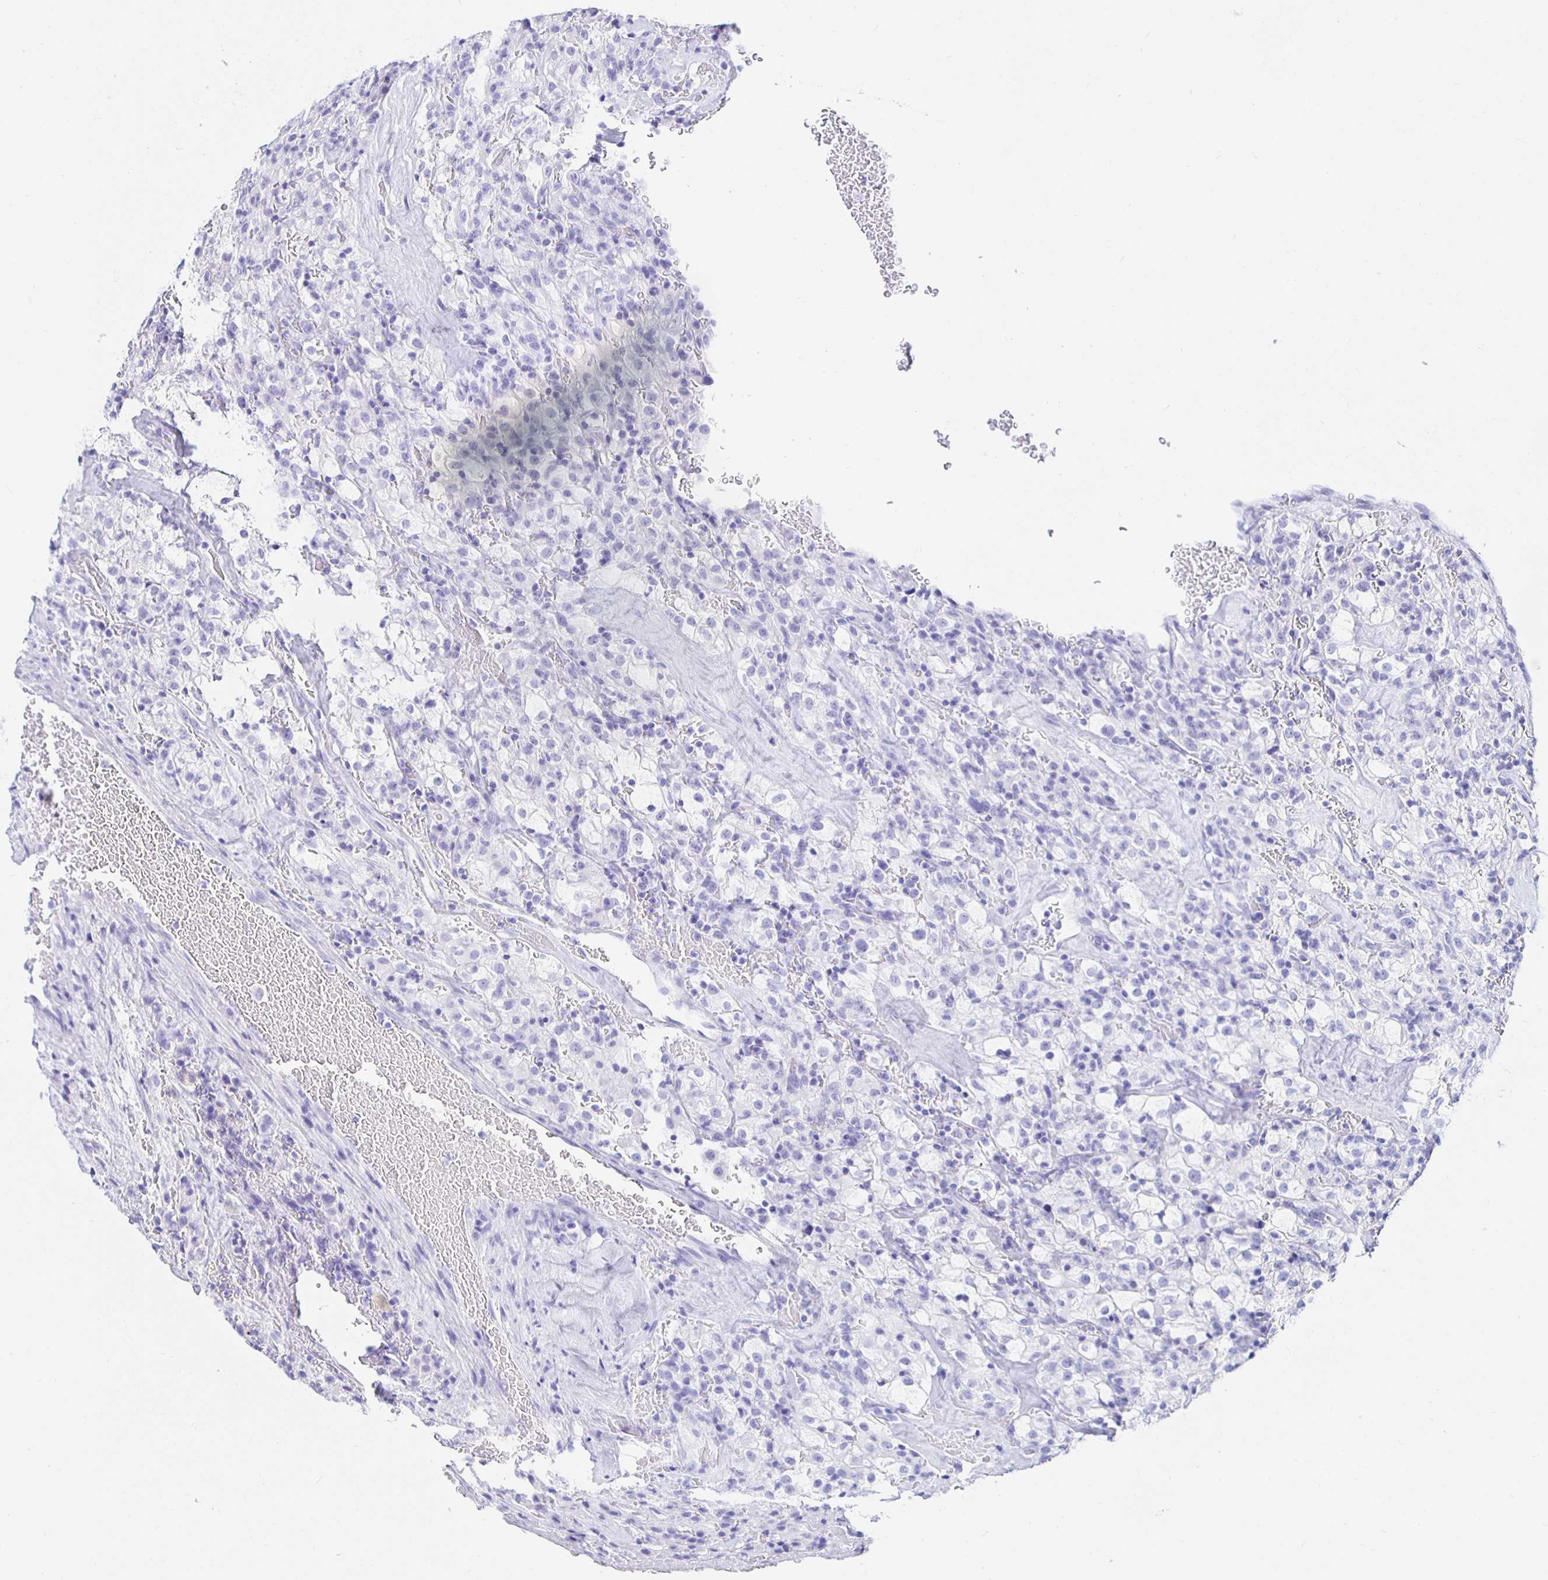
{"staining": {"intensity": "negative", "quantity": "none", "location": "none"}, "tissue": "renal cancer", "cell_type": "Tumor cells", "image_type": "cancer", "snomed": [{"axis": "morphology", "description": "Adenocarcinoma, NOS"}, {"axis": "topography", "description": "Kidney"}], "caption": "A high-resolution photomicrograph shows immunohistochemistry staining of renal adenocarcinoma, which demonstrates no significant expression in tumor cells. The staining was performed using DAB (3,3'-diaminobenzidine) to visualize the protein expression in brown, while the nuclei were stained in blue with hematoxylin (Magnification: 20x).", "gene": "UMOD", "patient": {"sex": "female", "age": 74}}